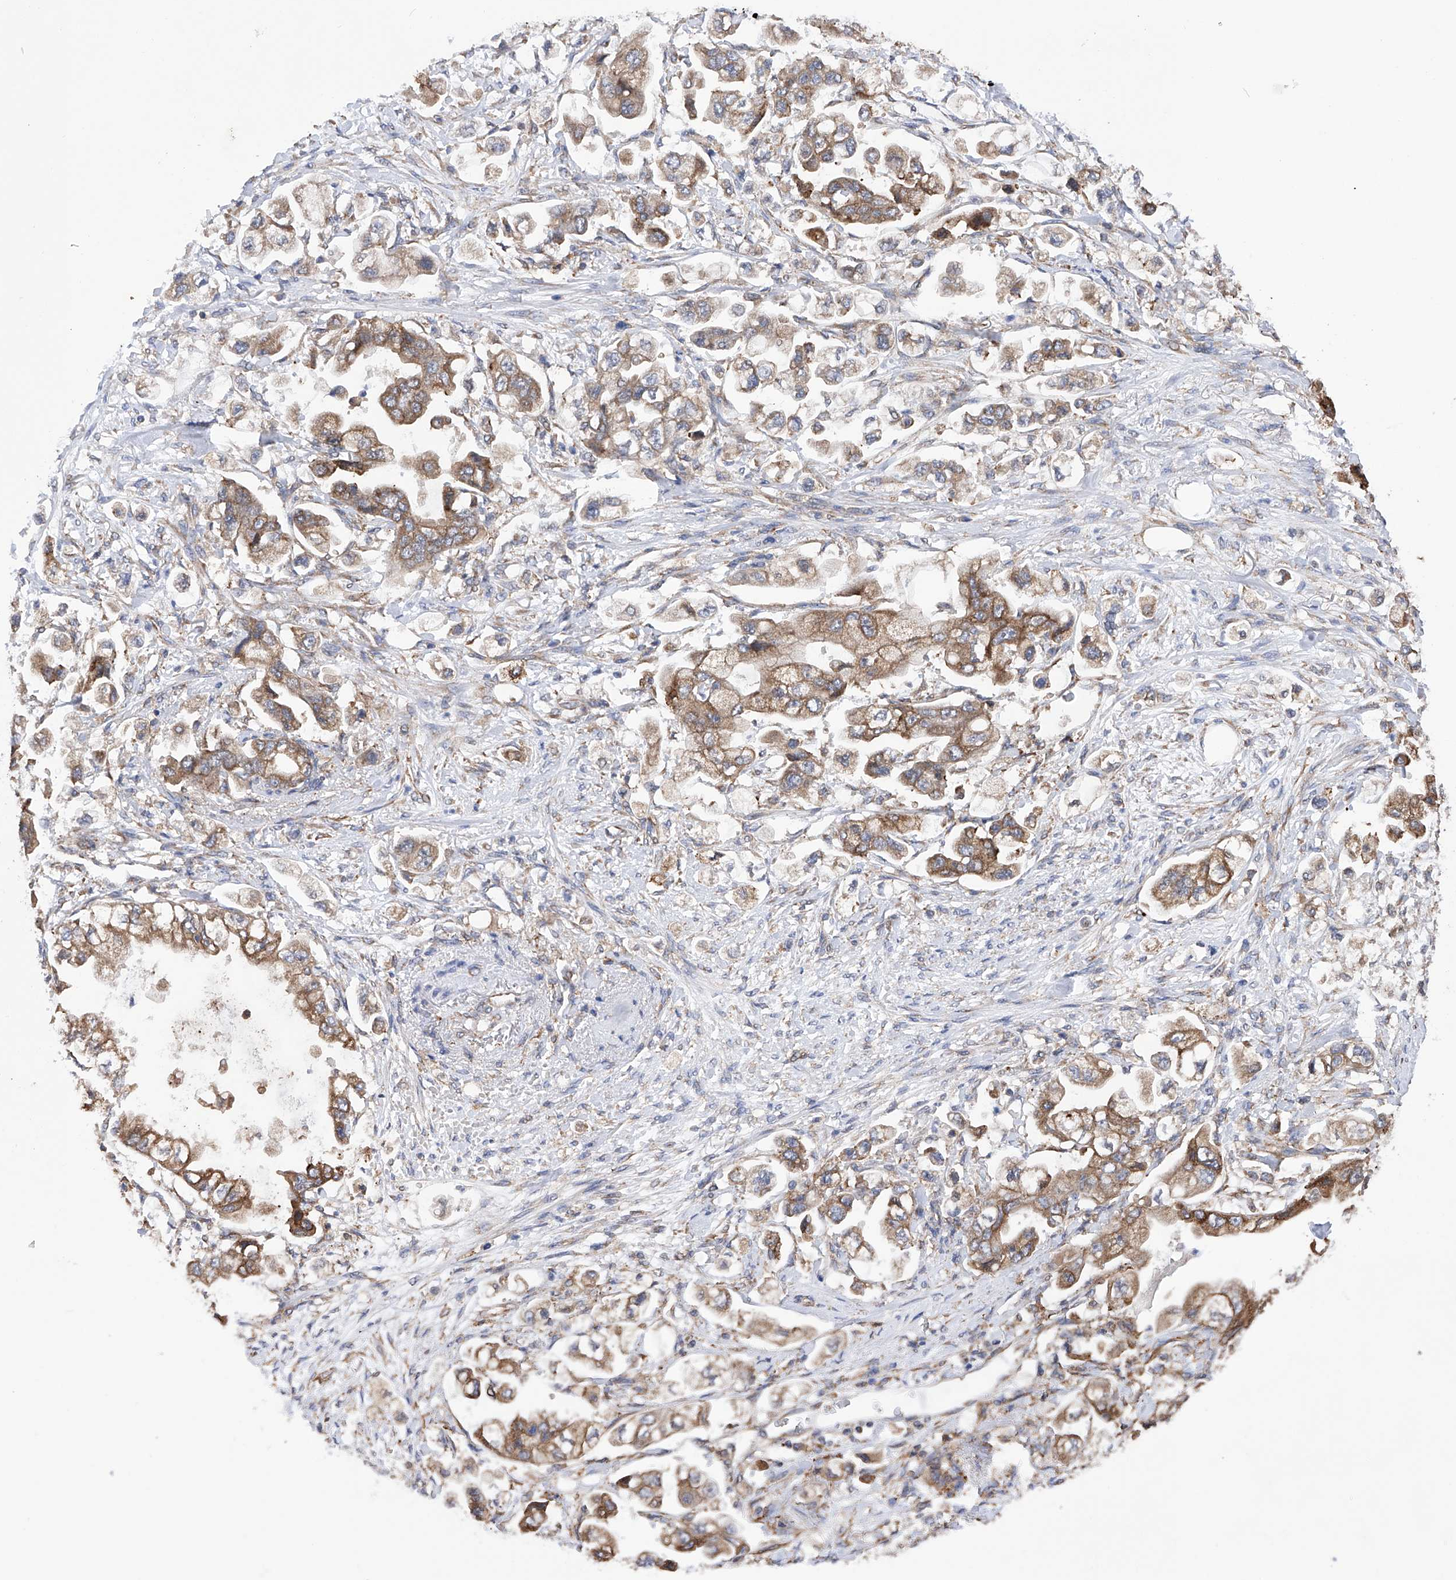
{"staining": {"intensity": "moderate", "quantity": ">75%", "location": "cytoplasmic/membranous"}, "tissue": "stomach cancer", "cell_type": "Tumor cells", "image_type": "cancer", "snomed": [{"axis": "morphology", "description": "Adenocarcinoma, NOS"}, {"axis": "topography", "description": "Stomach"}], "caption": "Stomach cancer stained with a protein marker reveals moderate staining in tumor cells.", "gene": "DNAH8", "patient": {"sex": "male", "age": 62}}